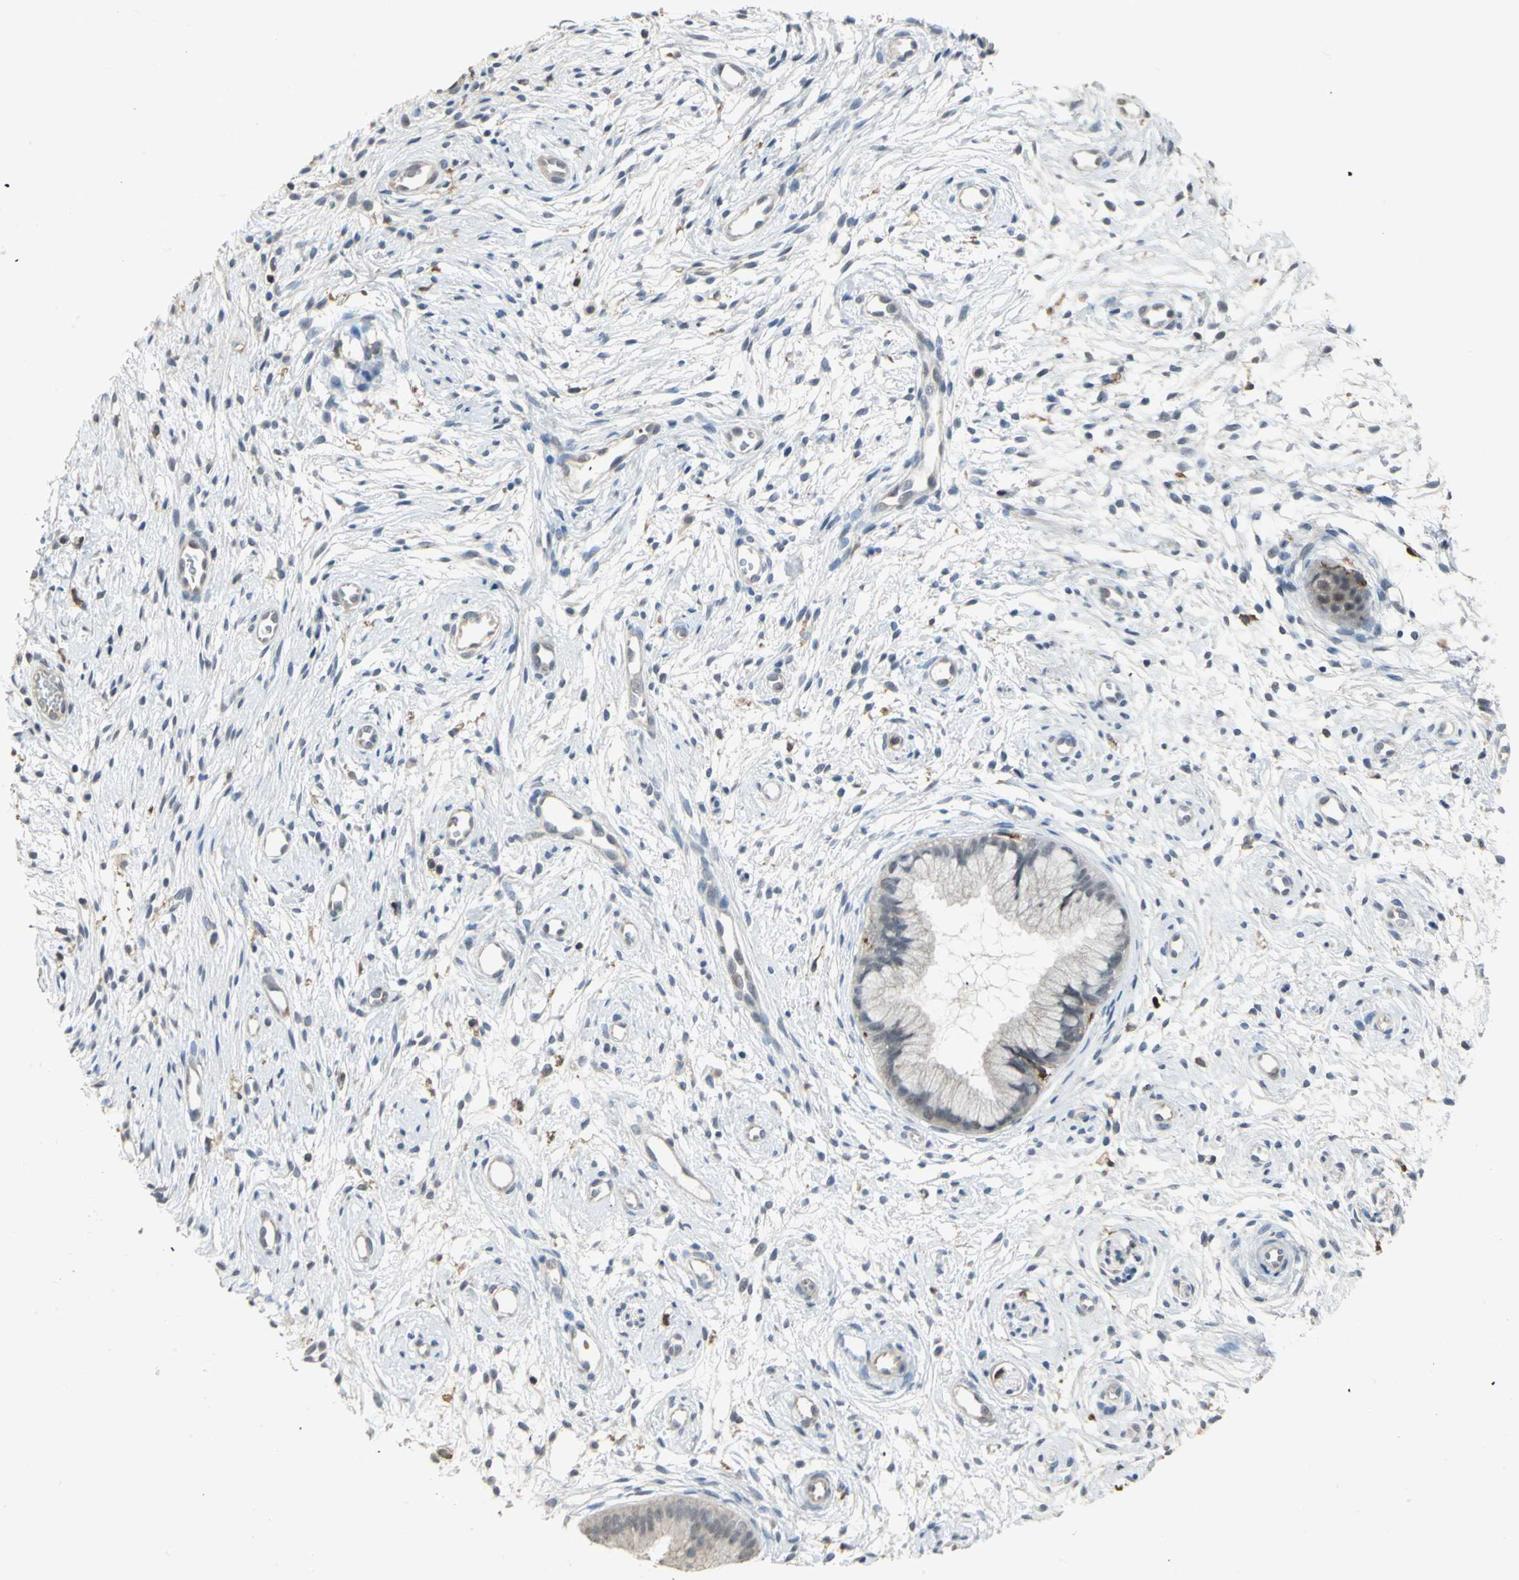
{"staining": {"intensity": "weak", "quantity": "25%-75%", "location": "cytoplasmic/membranous"}, "tissue": "cervix", "cell_type": "Glandular cells", "image_type": "normal", "snomed": [{"axis": "morphology", "description": "Normal tissue, NOS"}, {"axis": "topography", "description": "Cervix"}], "caption": "Approximately 25%-75% of glandular cells in unremarkable human cervix exhibit weak cytoplasmic/membranous protein positivity as visualized by brown immunohistochemical staining.", "gene": "SKAP2", "patient": {"sex": "female", "age": 39}}